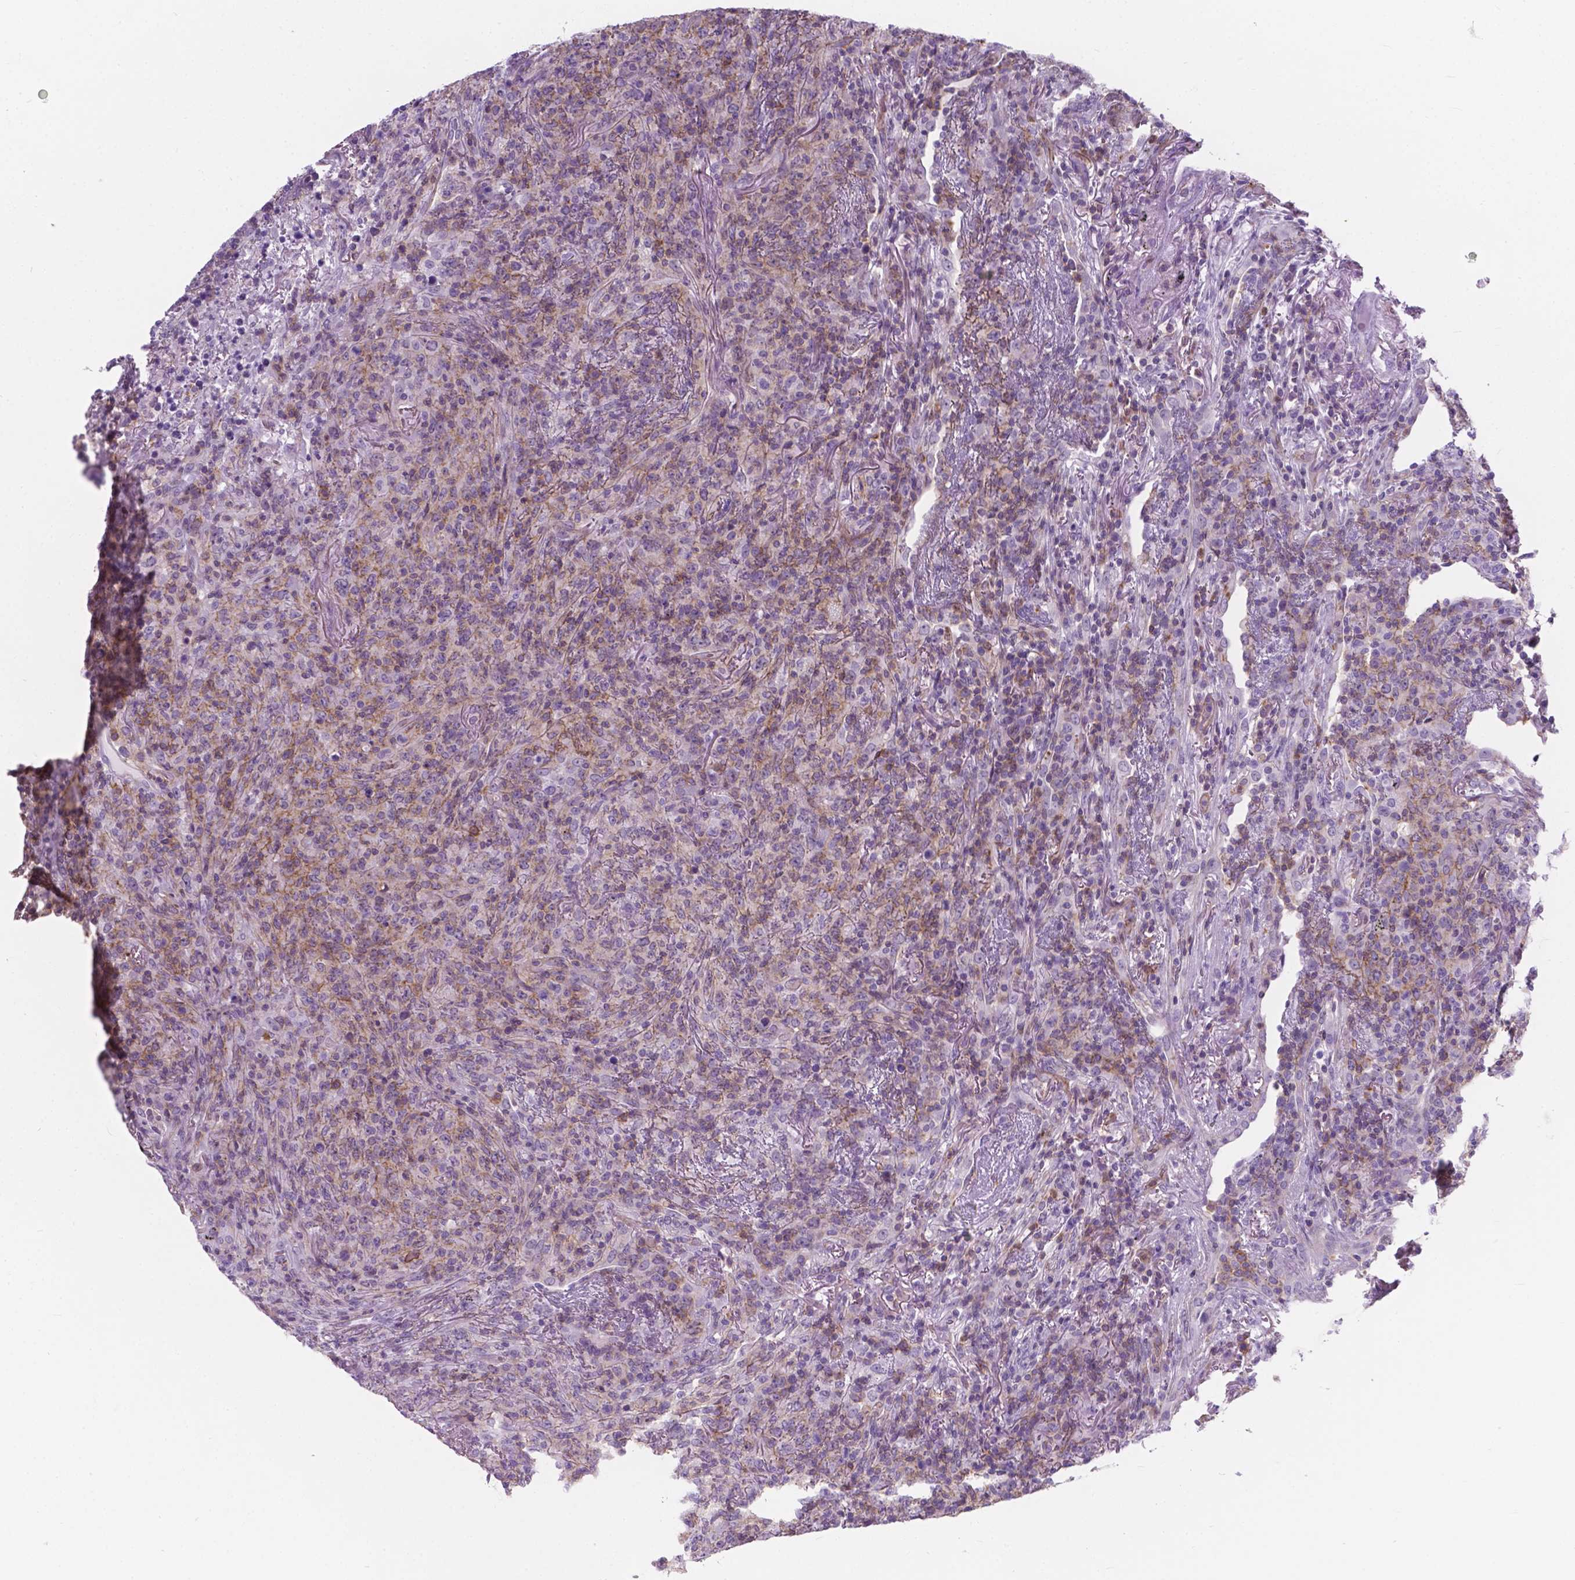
{"staining": {"intensity": "weak", "quantity": "<25%", "location": "cytoplasmic/membranous"}, "tissue": "lymphoma", "cell_type": "Tumor cells", "image_type": "cancer", "snomed": [{"axis": "morphology", "description": "Malignant lymphoma, non-Hodgkin's type, High grade"}, {"axis": "topography", "description": "Lung"}], "caption": "DAB immunohistochemical staining of malignant lymphoma, non-Hodgkin's type (high-grade) reveals no significant staining in tumor cells. (Stains: DAB immunohistochemistry with hematoxylin counter stain, Microscopy: brightfield microscopy at high magnification).", "gene": "KIAA0040", "patient": {"sex": "male", "age": 79}}